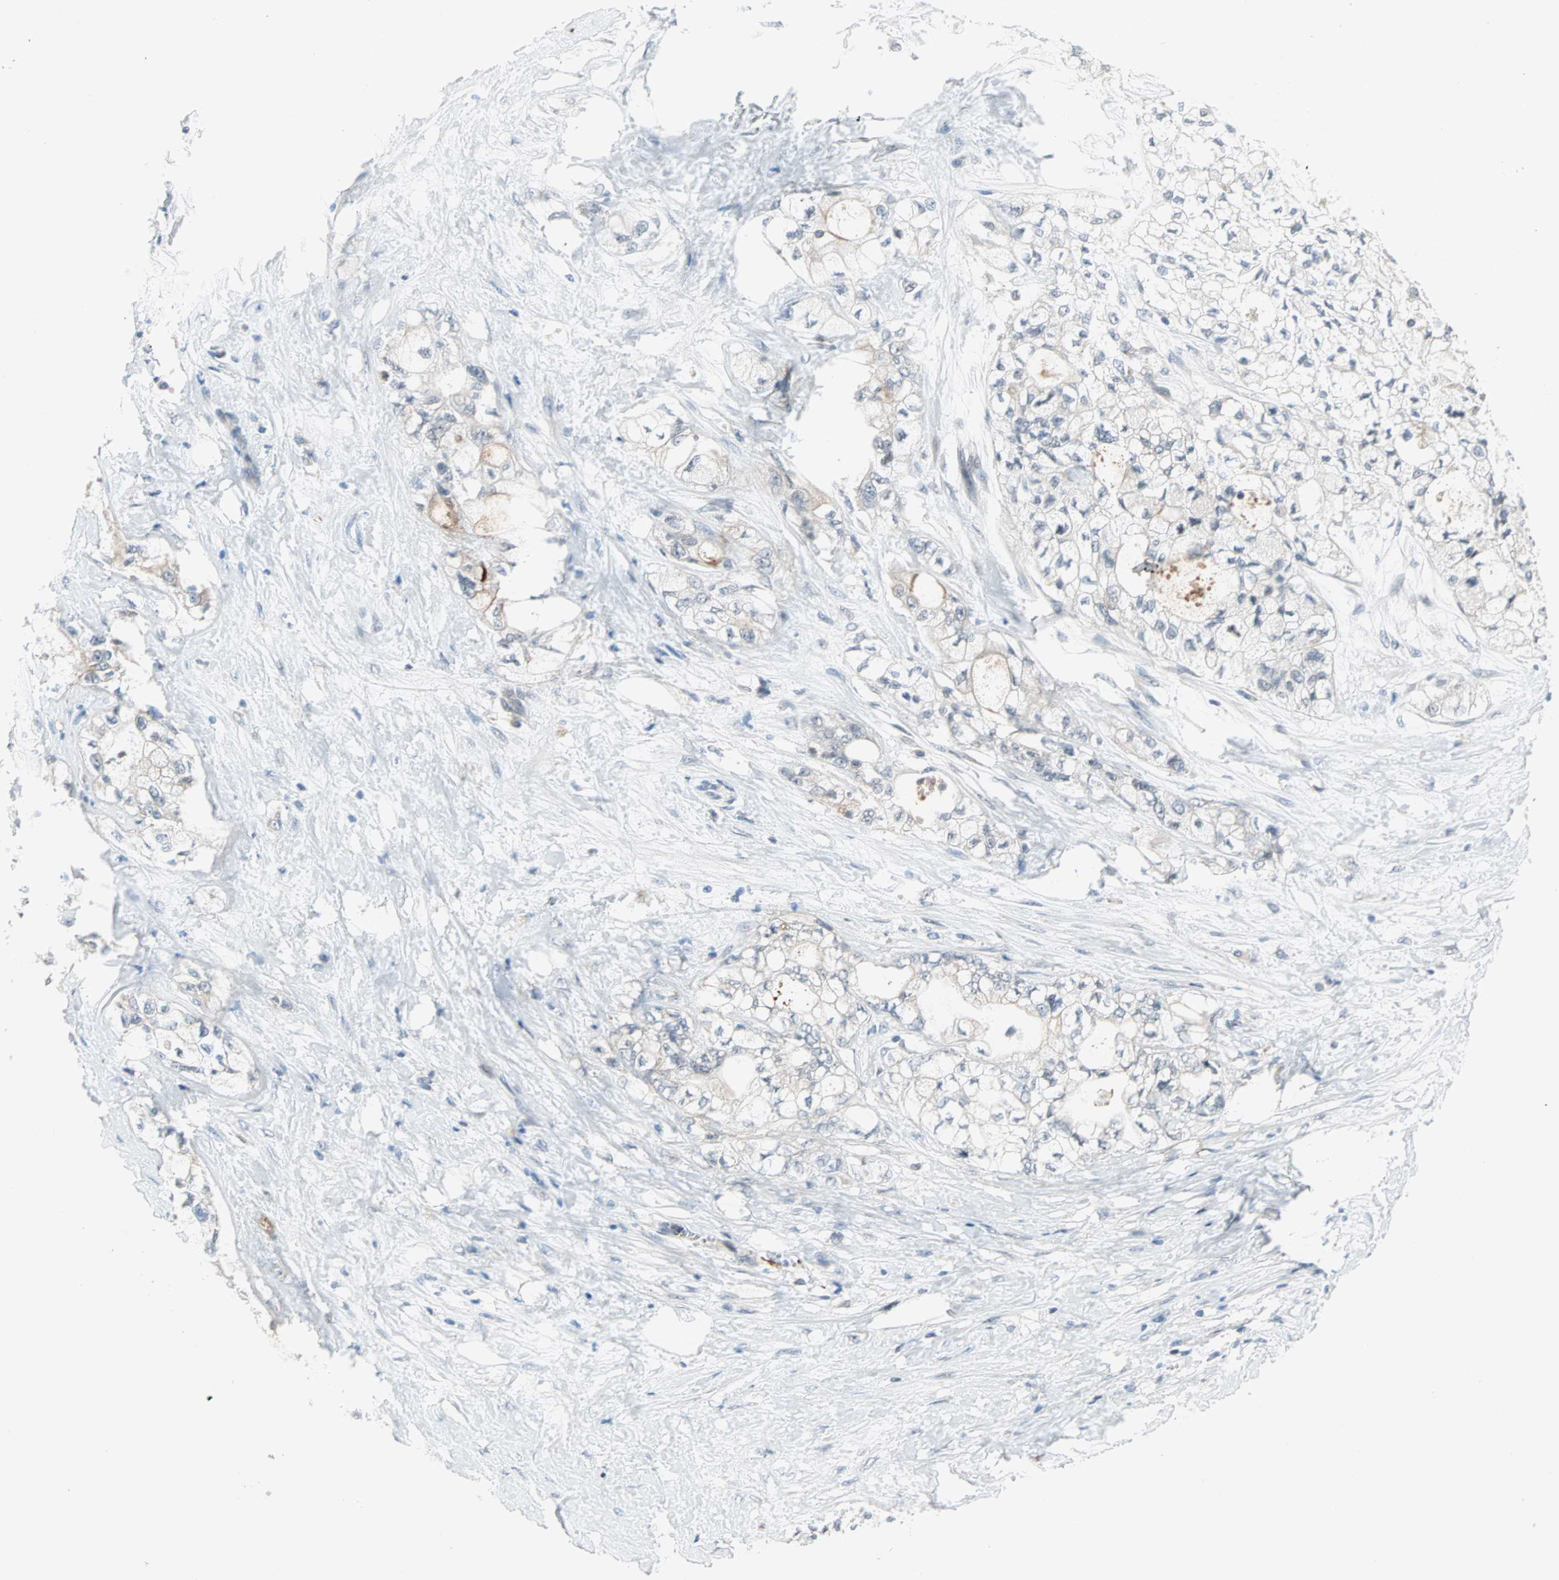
{"staining": {"intensity": "negative", "quantity": "none", "location": "none"}, "tissue": "pancreatic cancer", "cell_type": "Tumor cells", "image_type": "cancer", "snomed": [{"axis": "morphology", "description": "Adenocarcinoma, NOS"}, {"axis": "topography", "description": "Pancreas"}], "caption": "This is an IHC photomicrograph of pancreatic cancer. There is no staining in tumor cells.", "gene": "PROS1", "patient": {"sex": "male", "age": 70}}